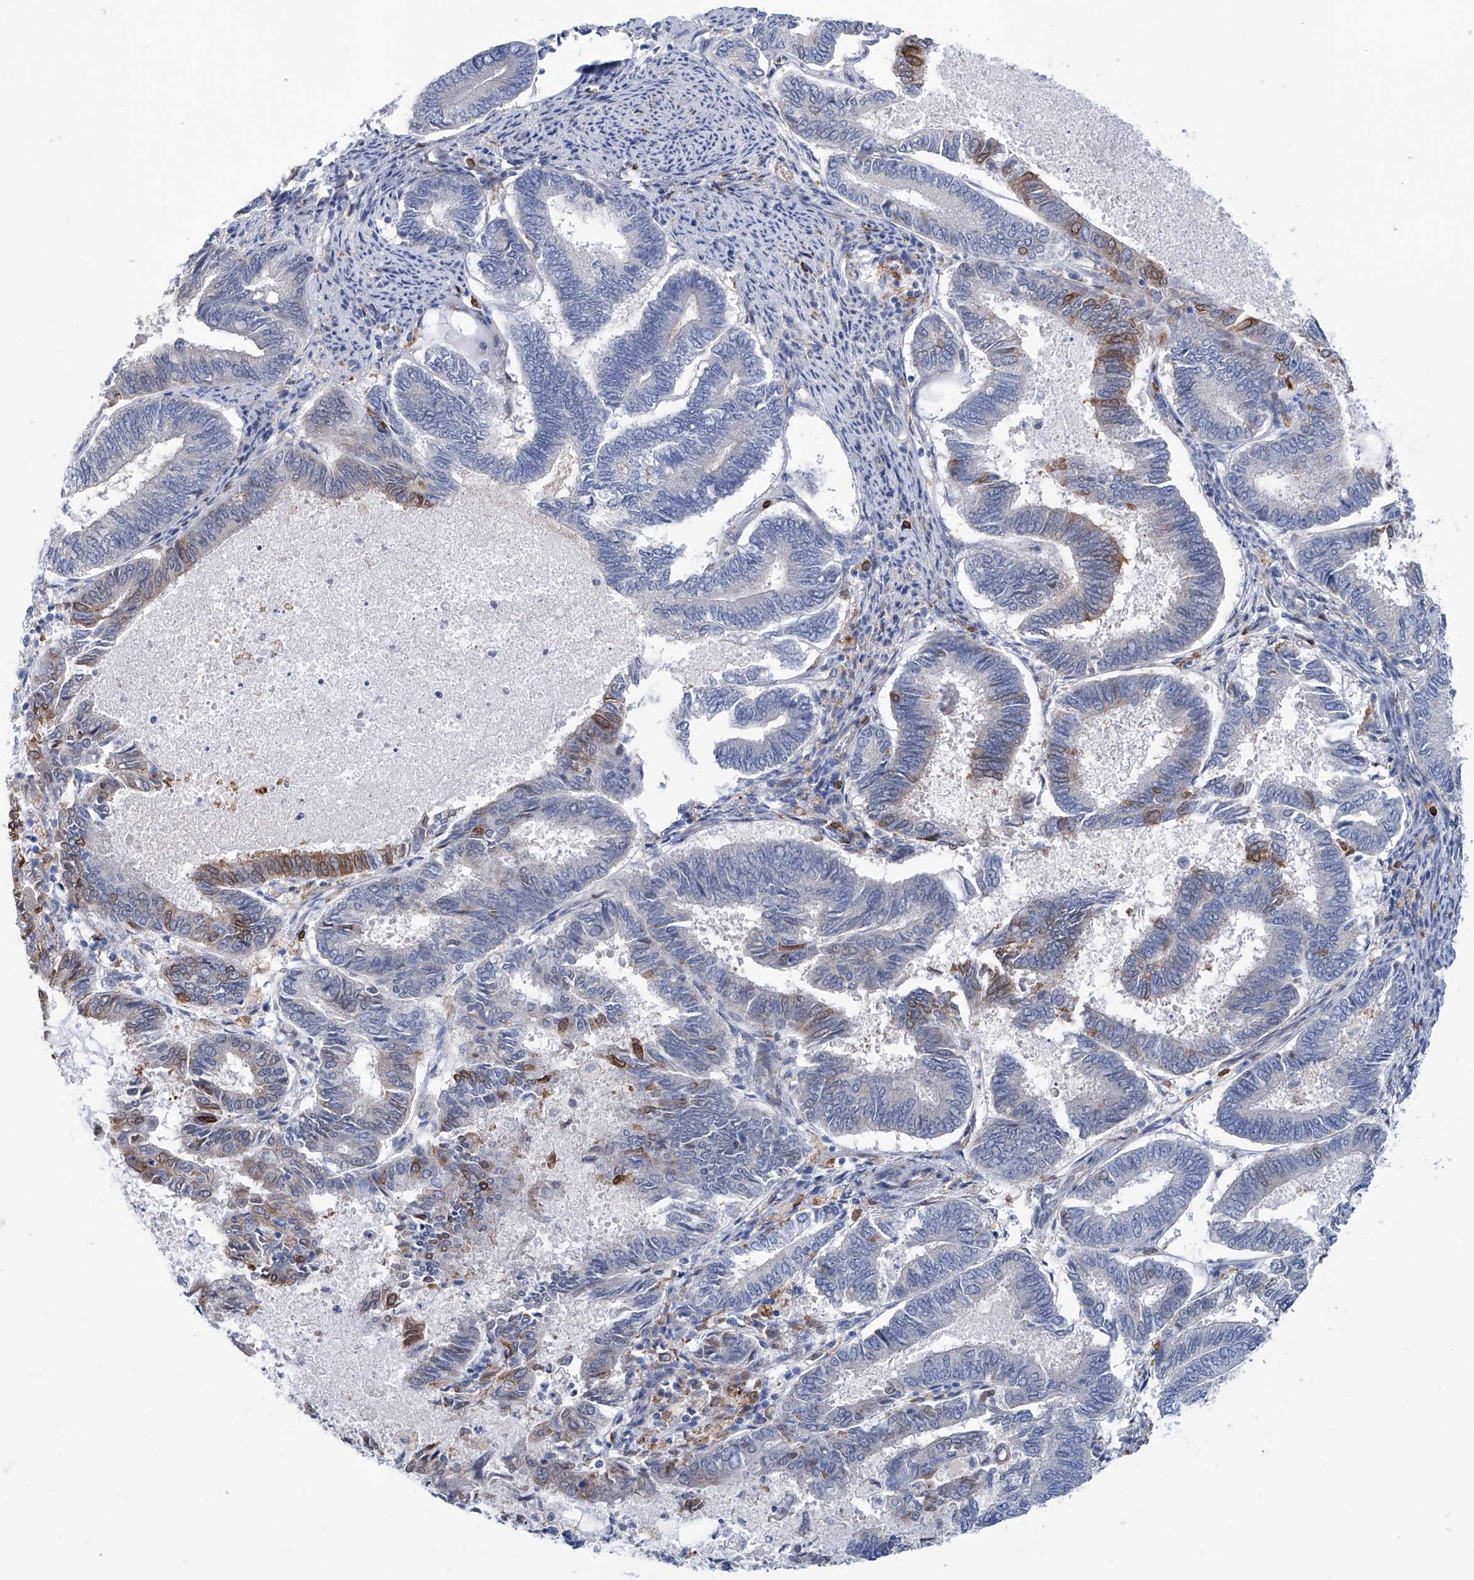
{"staining": {"intensity": "moderate", "quantity": "<25%", "location": "cytoplasmic/membranous"}, "tissue": "endometrial cancer", "cell_type": "Tumor cells", "image_type": "cancer", "snomed": [{"axis": "morphology", "description": "Adenocarcinoma, NOS"}, {"axis": "topography", "description": "Endometrium"}], "caption": "Immunohistochemistry staining of adenocarcinoma (endometrial), which exhibits low levels of moderate cytoplasmic/membranous expression in approximately <25% of tumor cells indicating moderate cytoplasmic/membranous protein positivity. The staining was performed using DAB (brown) for protein detection and nuclei were counterstained in hematoxylin (blue).", "gene": "TNN", "patient": {"sex": "female", "age": 86}}